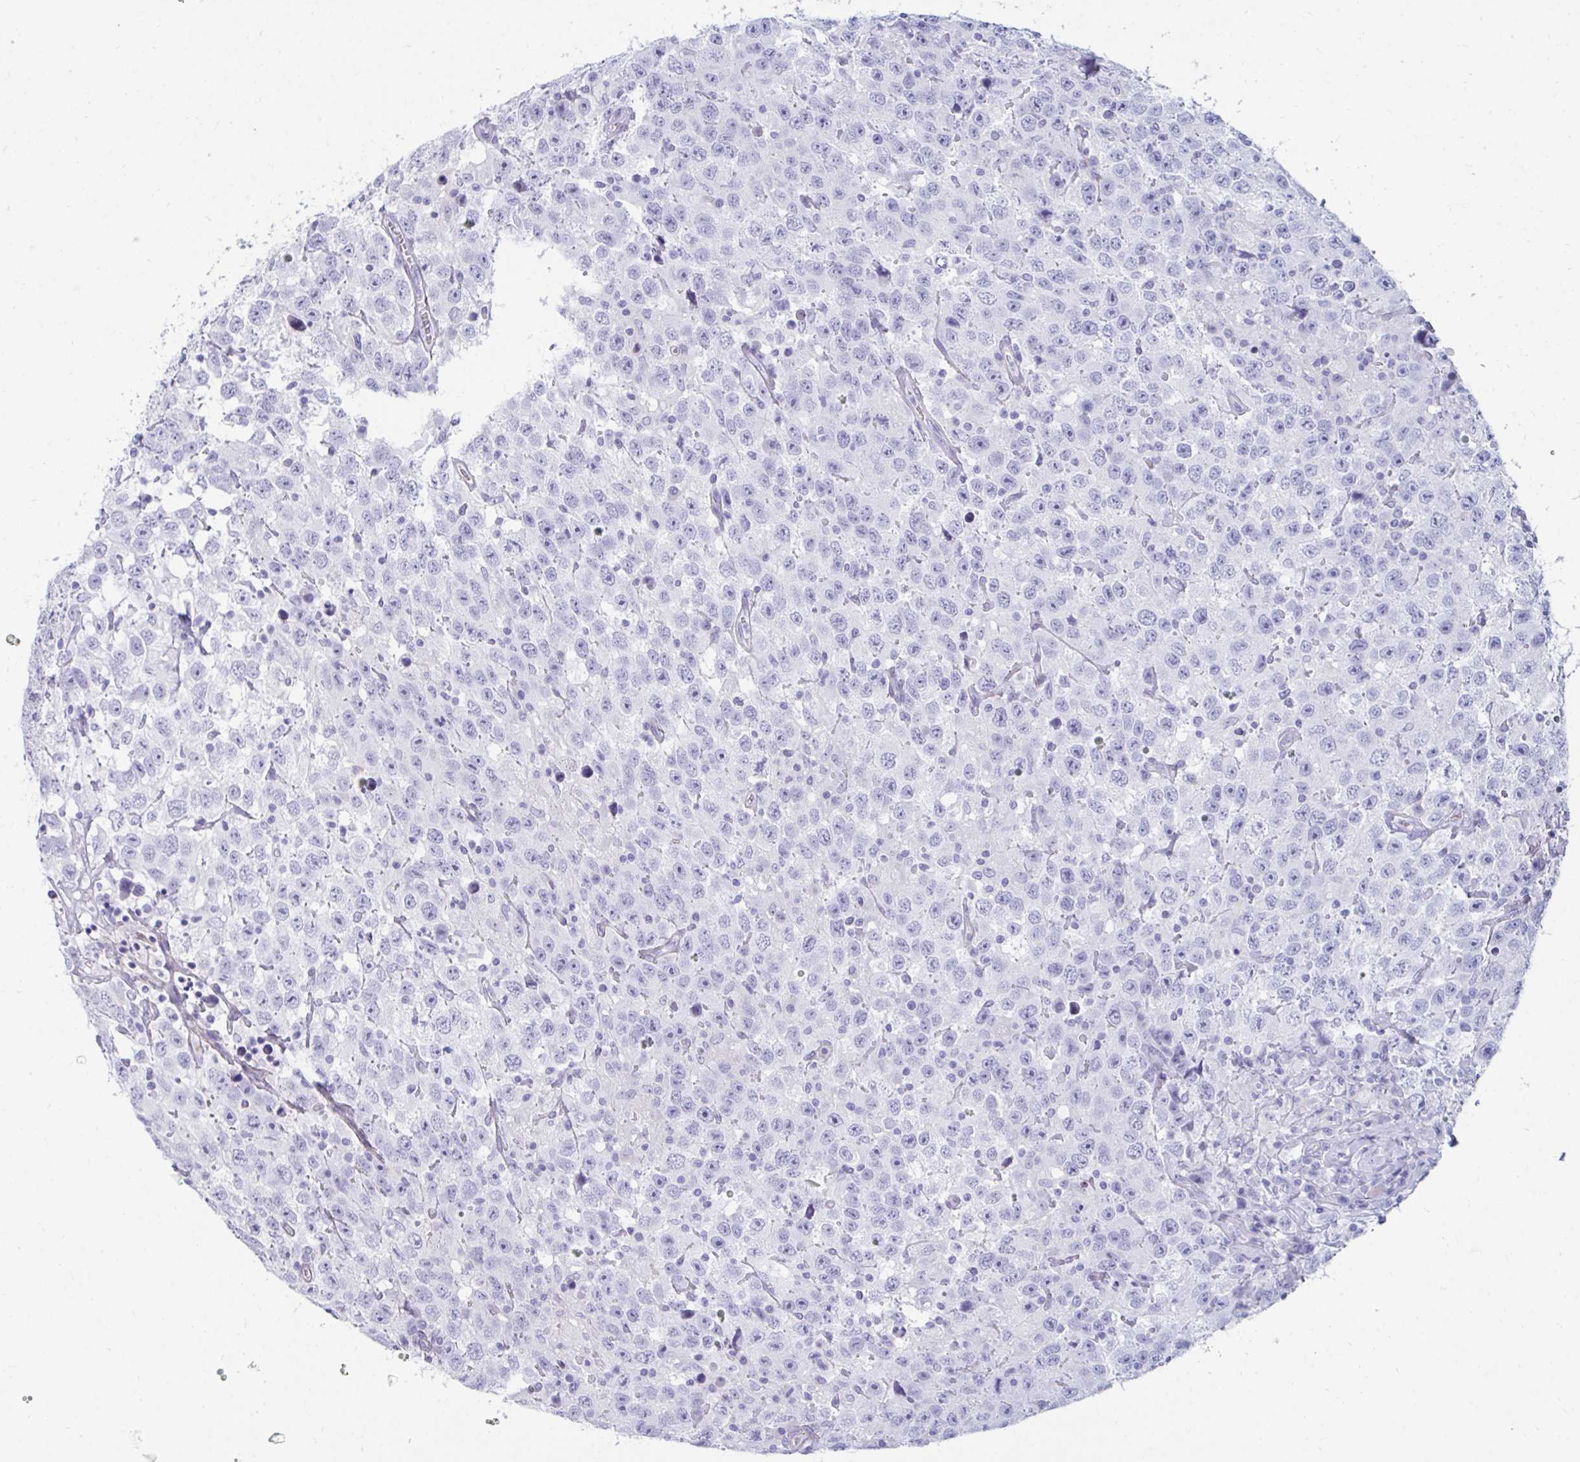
{"staining": {"intensity": "negative", "quantity": "none", "location": "none"}, "tissue": "testis cancer", "cell_type": "Tumor cells", "image_type": "cancer", "snomed": [{"axis": "morphology", "description": "Seminoma, NOS"}, {"axis": "topography", "description": "Testis"}], "caption": "Image shows no significant protein expression in tumor cells of testis cancer.", "gene": "UBL3", "patient": {"sex": "male", "age": 41}}